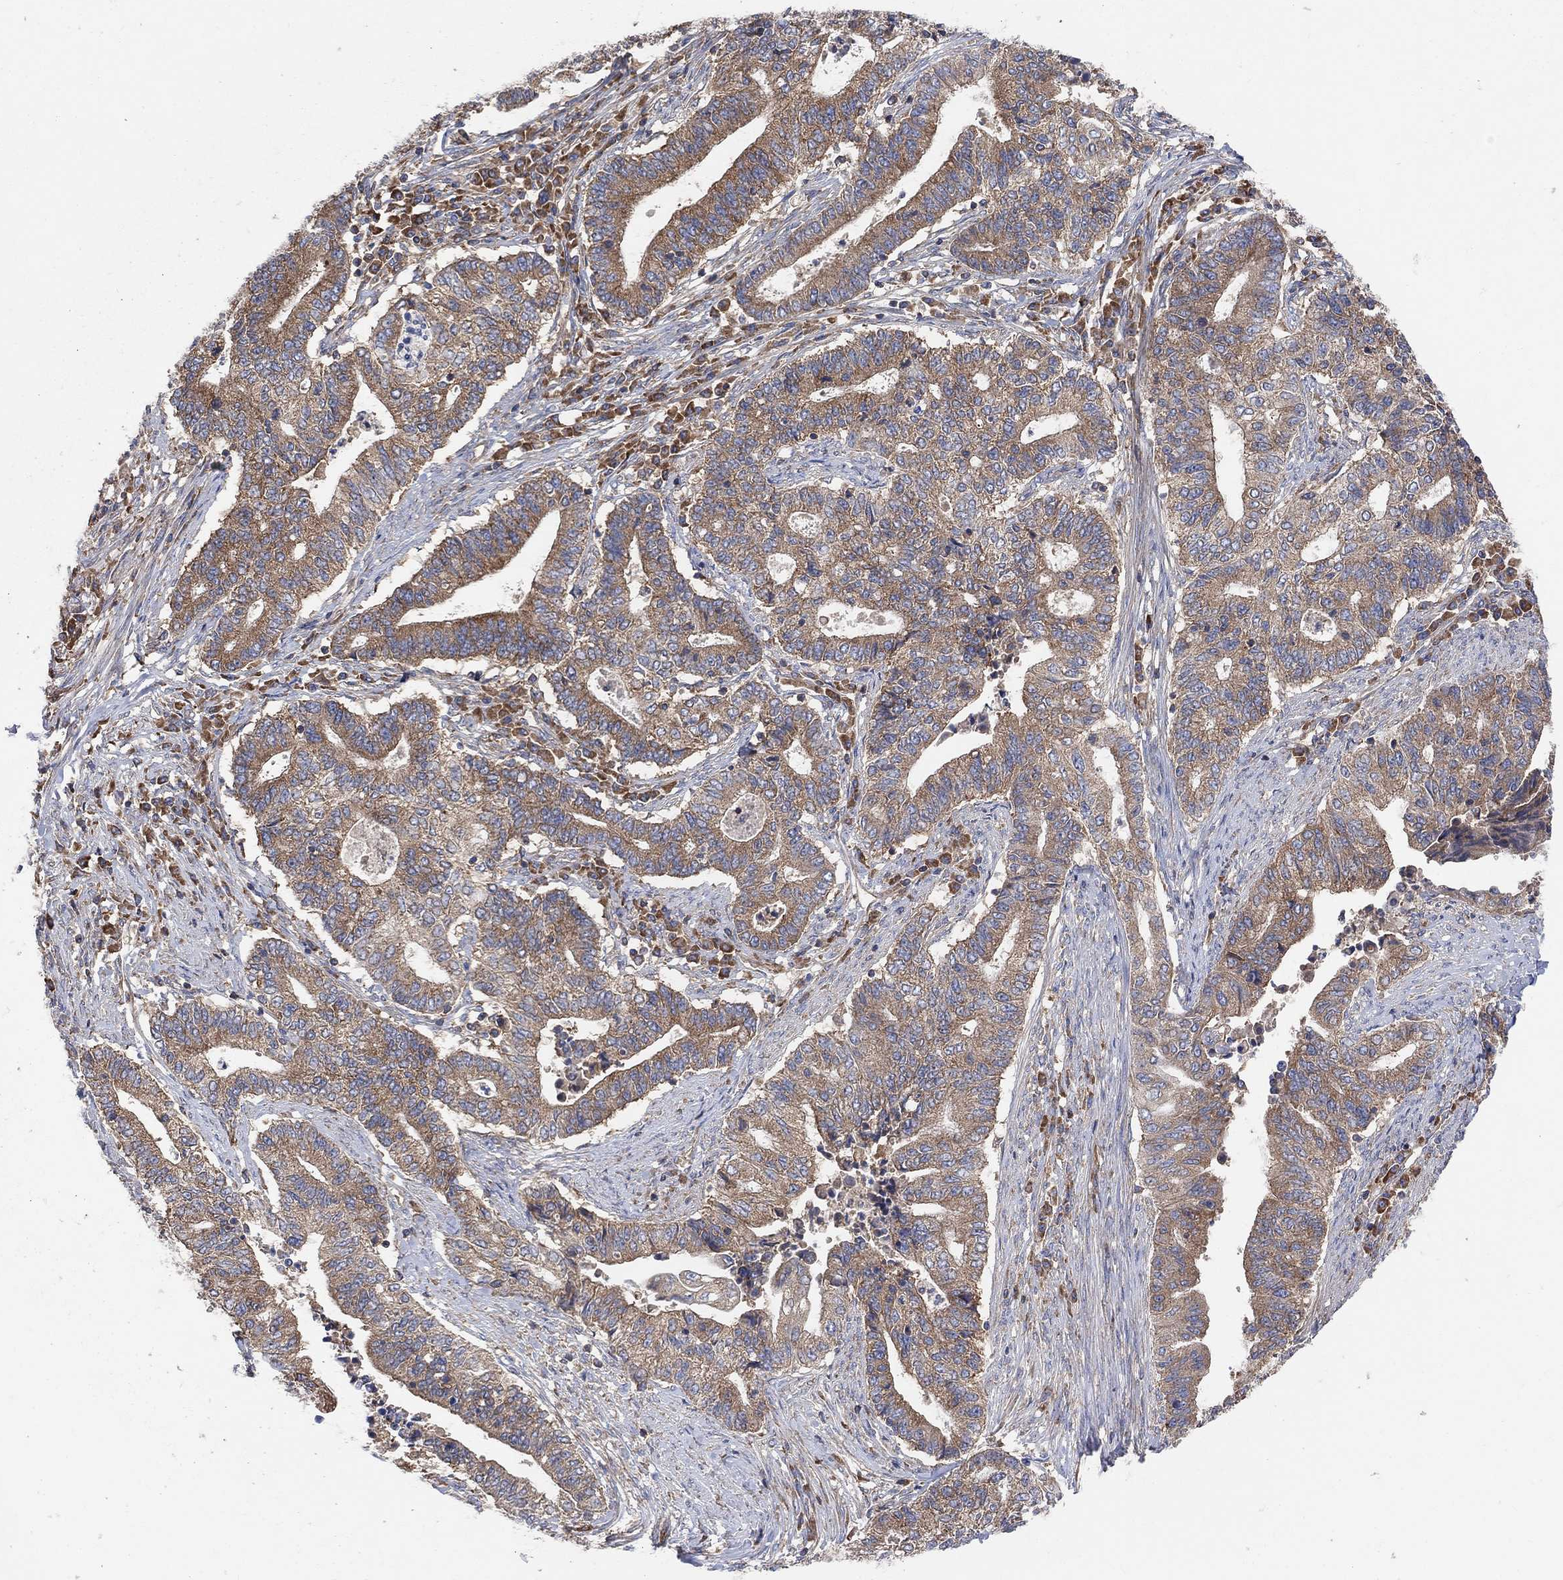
{"staining": {"intensity": "moderate", "quantity": "25%-75%", "location": "cytoplasmic/membranous"}, "tissue": "endometrial cancer", "cell_type": "Tumor cells", "image_type": "cancer", "snomed": [{"axis": "morphology", "description": "Adenocarcinoma, NOS"}, {"axis": "topography", "description": "Uterus"}, {"axis": "topography", "description": "Endometrium"}], "caption": "Protein staining of endometrial cancer (adenocarcinoma) tissue reveals moderate cytoplasmic/membranous staining in approximately 25%-75% of tumor cells.", "gene": "BLOC1S3", "patient": {"sex": "female", "age": 54}}